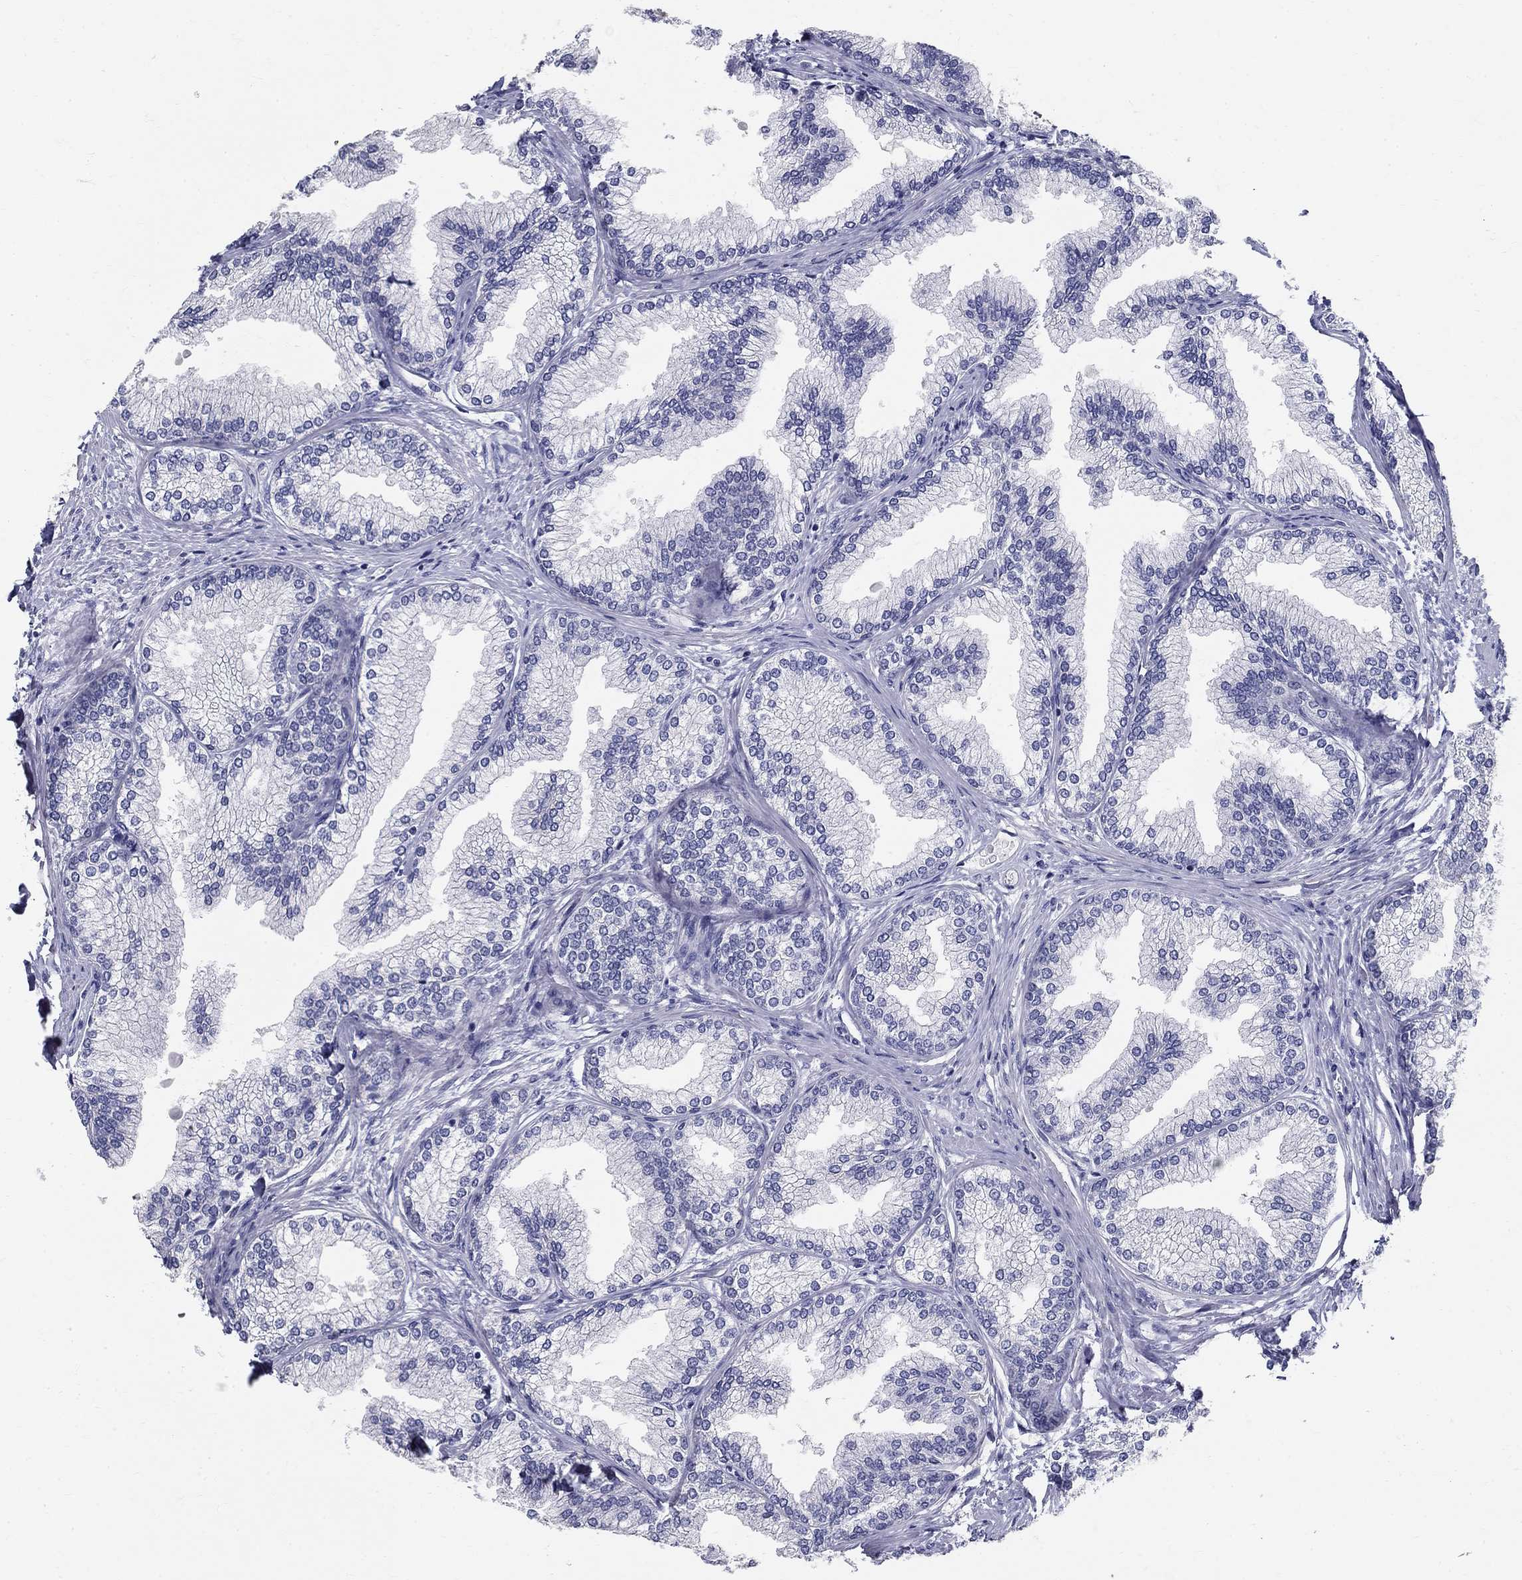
{"staining": {"intensity": "negative", "quantity": "none", "location": "none"}, "tissue": "prostate", "cell_type": "Glandular cells", "image_type": "normal", "snomed": [{"axis": "morphology", "description": "Normal tissue, NOS"}, {"axis": "topography", "description": "Prostate"}], "caption": "This is a histopathology image of IHC staining of benign prostate, which shows no expression in glandular cells. (Stains: DAB (3,3'-diaminobenzidine) immunohistochemistry (IHC) with hematoxylin counter stain, Microscopy: brightfield microscopy at high magnification).", "gene": "ENSG00000290147", "patient": {"sex": "male", "age": 72}}